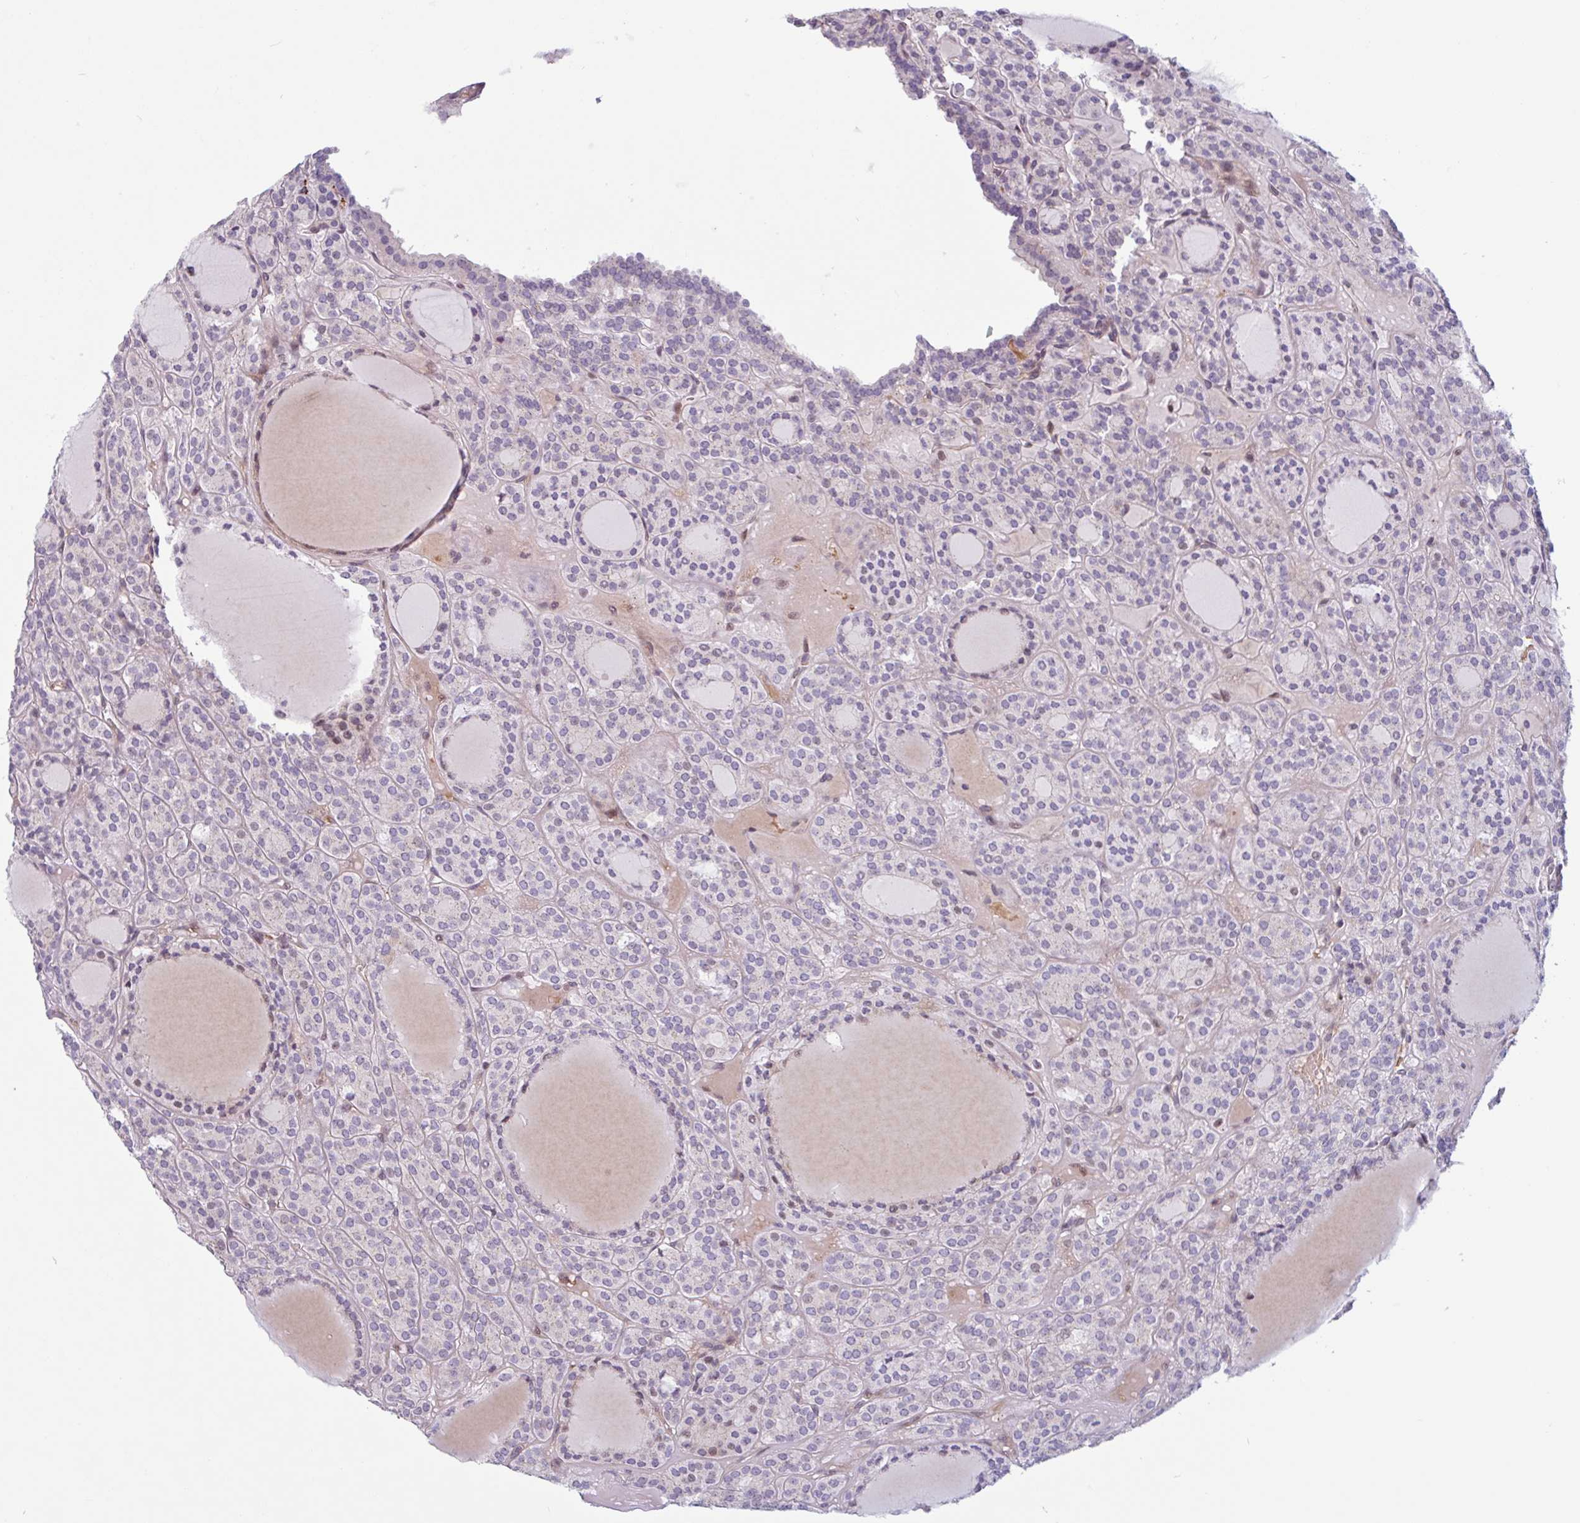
{"staining": {"intensity": "negative", "quantity": "none", "location": "none"}, "tissue": "thyroid cancer", "cell_type": "Tumor cells", "image_type": "cancer", "snomed": [{"axis": "morphology", "description": "Follicular adenoma carcinoma, NOS"}, {"axis": "topography", "description": "Thyroid gland"}], "caption": "High magnification brightfield microscopy of follicular adenoma carcinoma (thyroid) stained with DAB (3,3'-diaminobenzidine) (brown) and counterstained with hematoxylin (blue): tumor cells show no significant staining.", "gene": "TMEM119", "patient": {"sex": "female", "age": 63}}